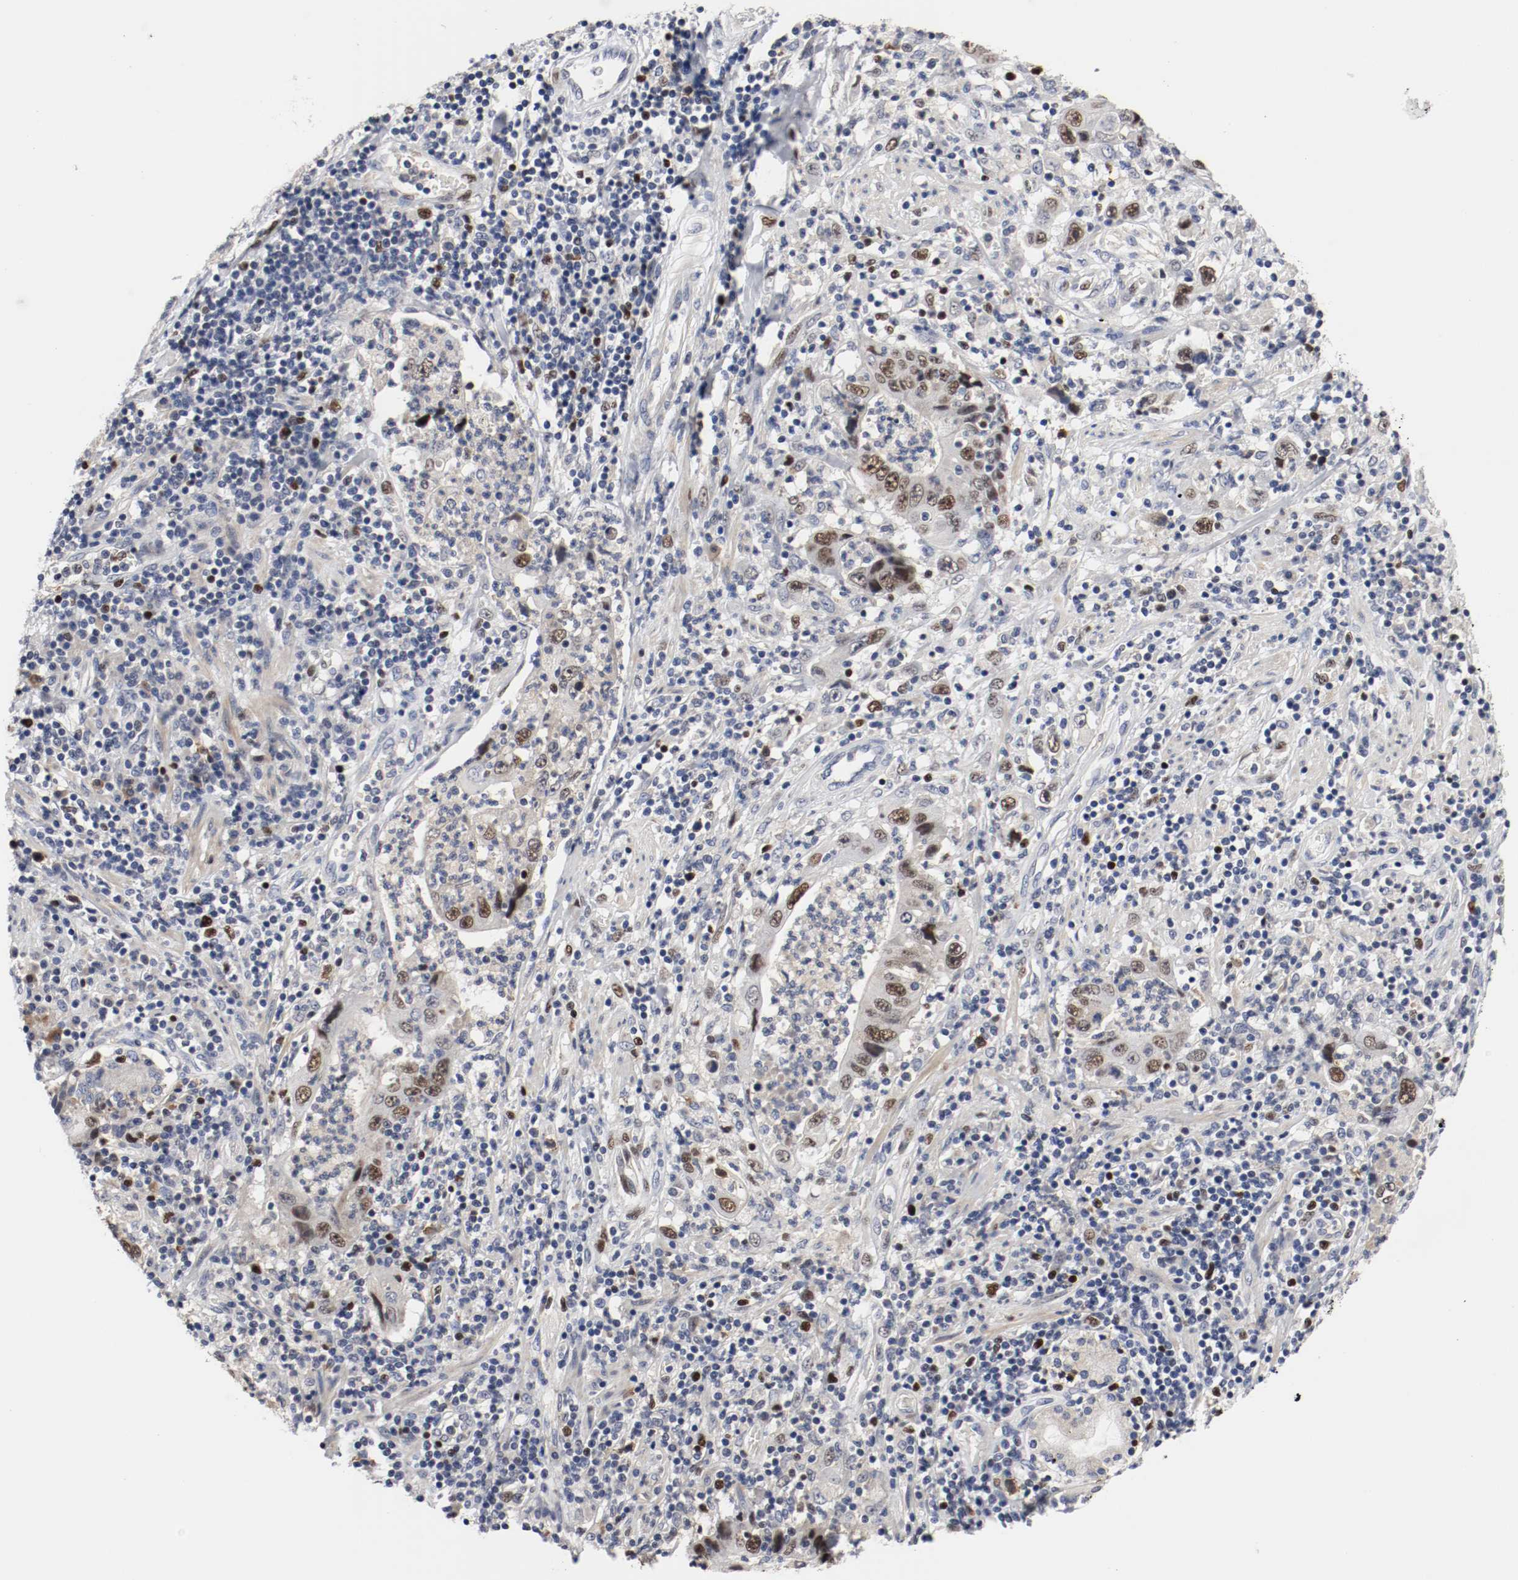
{"staining": {"intensity": "moderate", "quantity": "25%-75%", "location": "nuclear"}, "tissue": "pancreatic cancer", "cell_type": "Tumor cells", "image_type": "cancer", "snomed": [{"axis": "morphology", "description": "Adenocarcinoma, NOS"}, {"axis": "topography", "description": "Pancreas"}], "caption": "IHC image of neoplastic tissue: human pancreatic cancer (adenocarcinoma) stained using immunohistochemistry reveals medium levels of moderate protein expression localized specifically in the nuclear of tumor cells, appearing as a nuclear brown color.", "gene": "MCM6", "patient": {"sex": "female", "age": 48}}